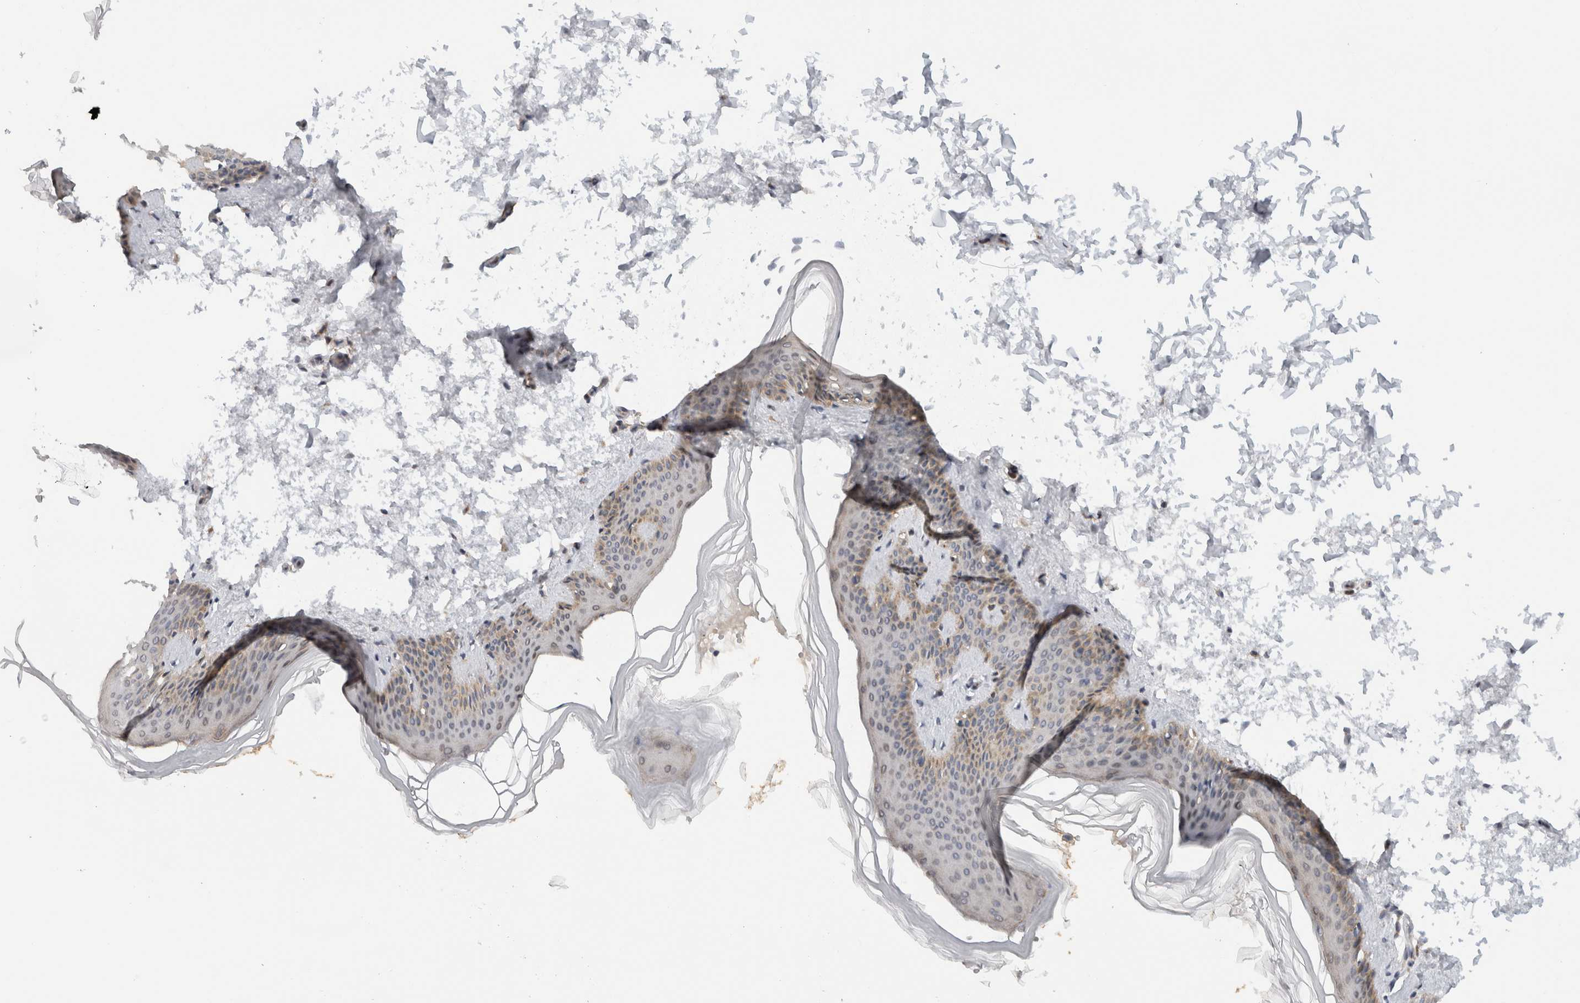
{"staining": {"intensity": "negative", "quantity": "none", "location": "none"}, "tissue": "skin", "cell_type": "Fibroblasts", "image_type": "normal", "snomed": [{"axis": "morphology", "description": "Normal tissue, NOS"}, {"axis": "topography", "description": "Skin"}], "caption": "Skin stained for a protein using IHC shows no staining fibroblasts.", "gene": "CMC2", "patient": {"sex": "female", "age": 27}}